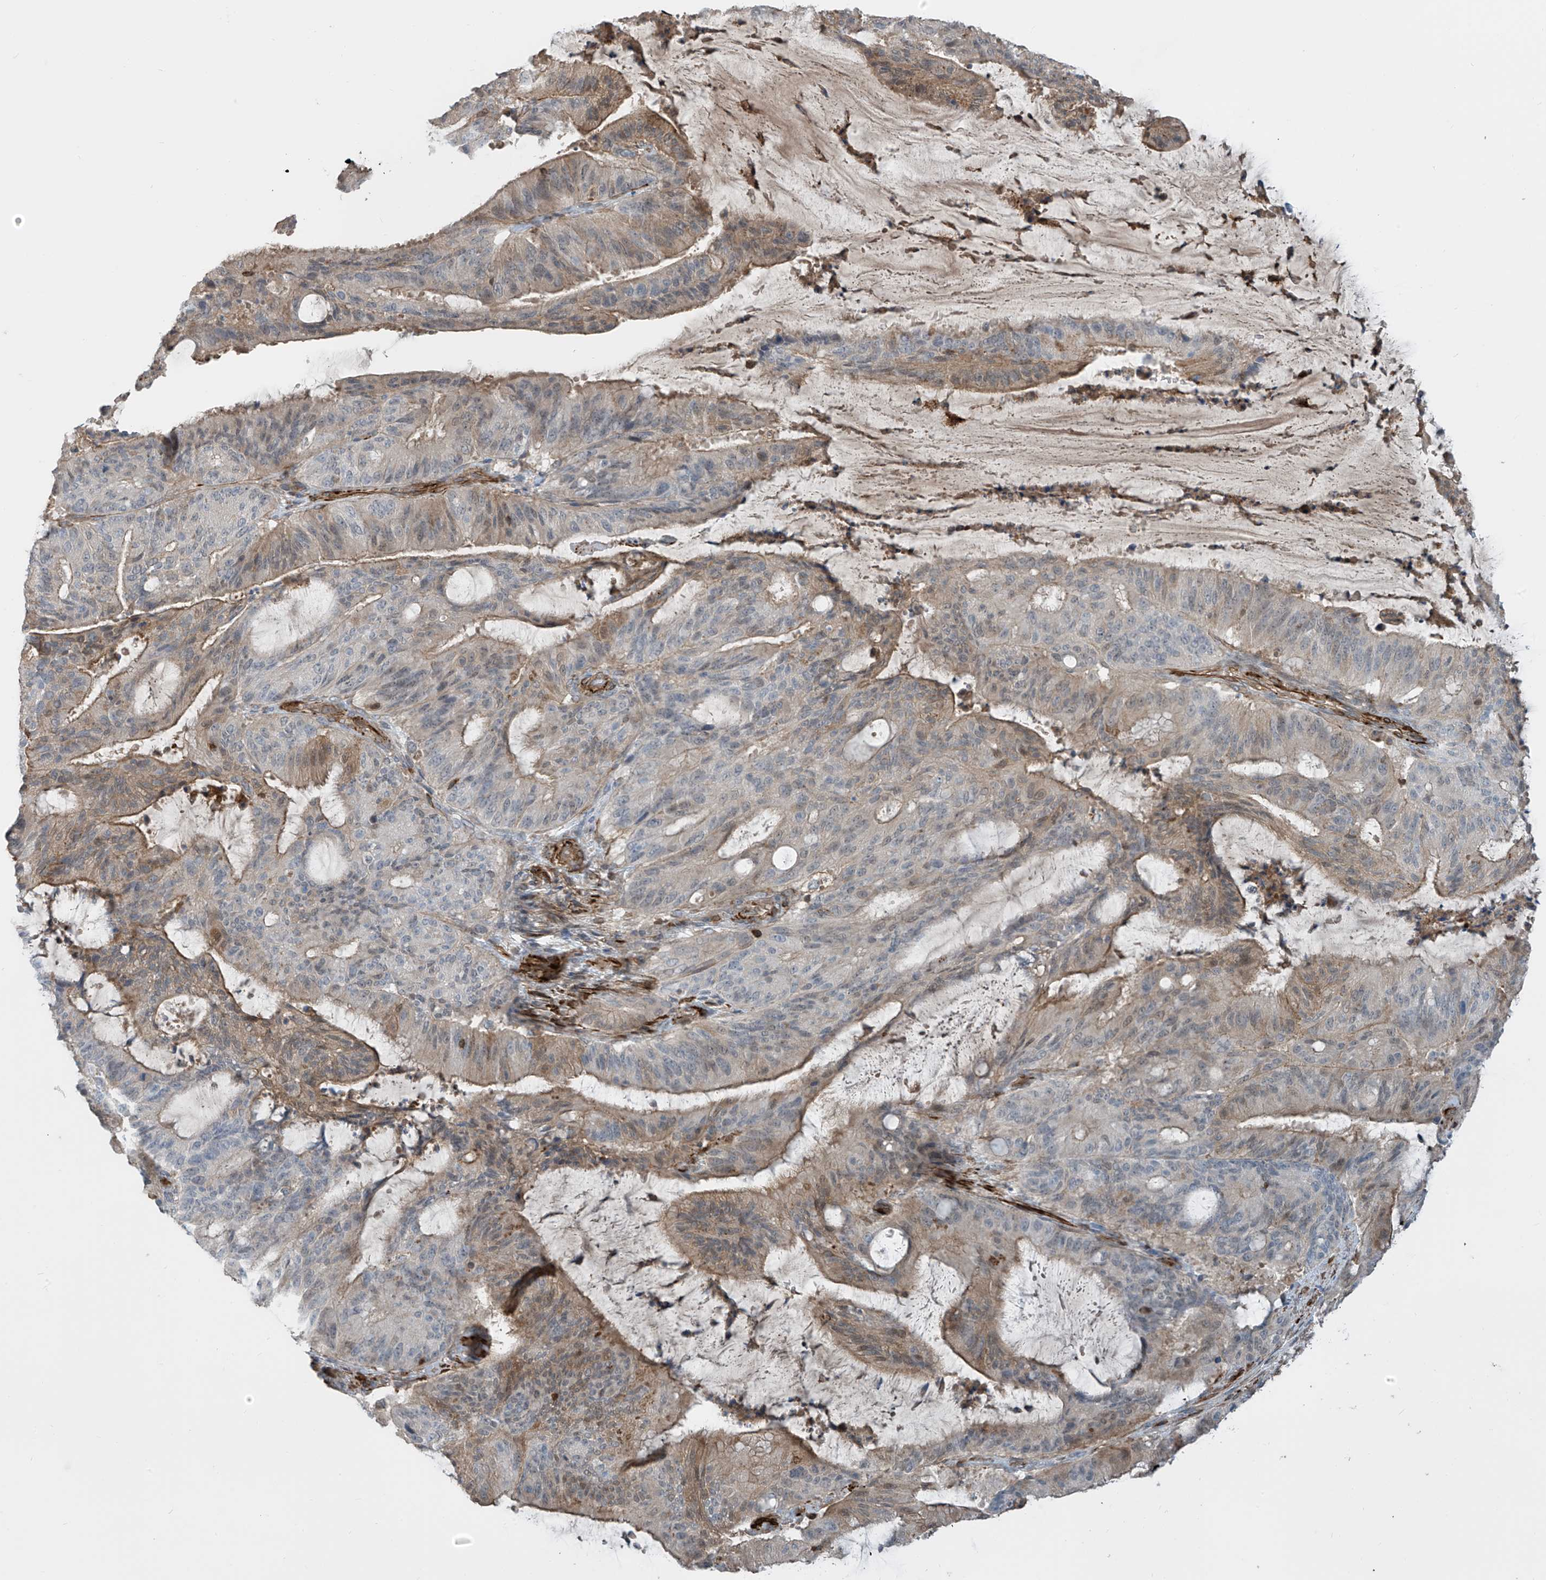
{"staining": {"intensity": "moderate", "quantity": "<25%", "location": "cytoplasmic/membranous"}, "tissue": "liver cancer", "cell_type": "Tumor cells", "image_type": "cancer", "snomed": [{"axis": "morphology", "description": "Normal tissue, NOS"}, {"axis": "morphology", "description": "Cholangiocarcinoma"}, {"axis": "topography", "description": "Liver"}, {"axis": "topography", "description": "Peripheral nerve tissue"}], "caption": "This photomicrograph reveals liver cancer (cholangiocarcinoma) stained with IHC to label a protein in brown. The cytoplasmic/membranous of tumor cells show moderate positivity for the protein. Nuclei are counter-stained blue.", "gene": "SH3BGRL3", "patient": {"sex": "female", "age": 73}}